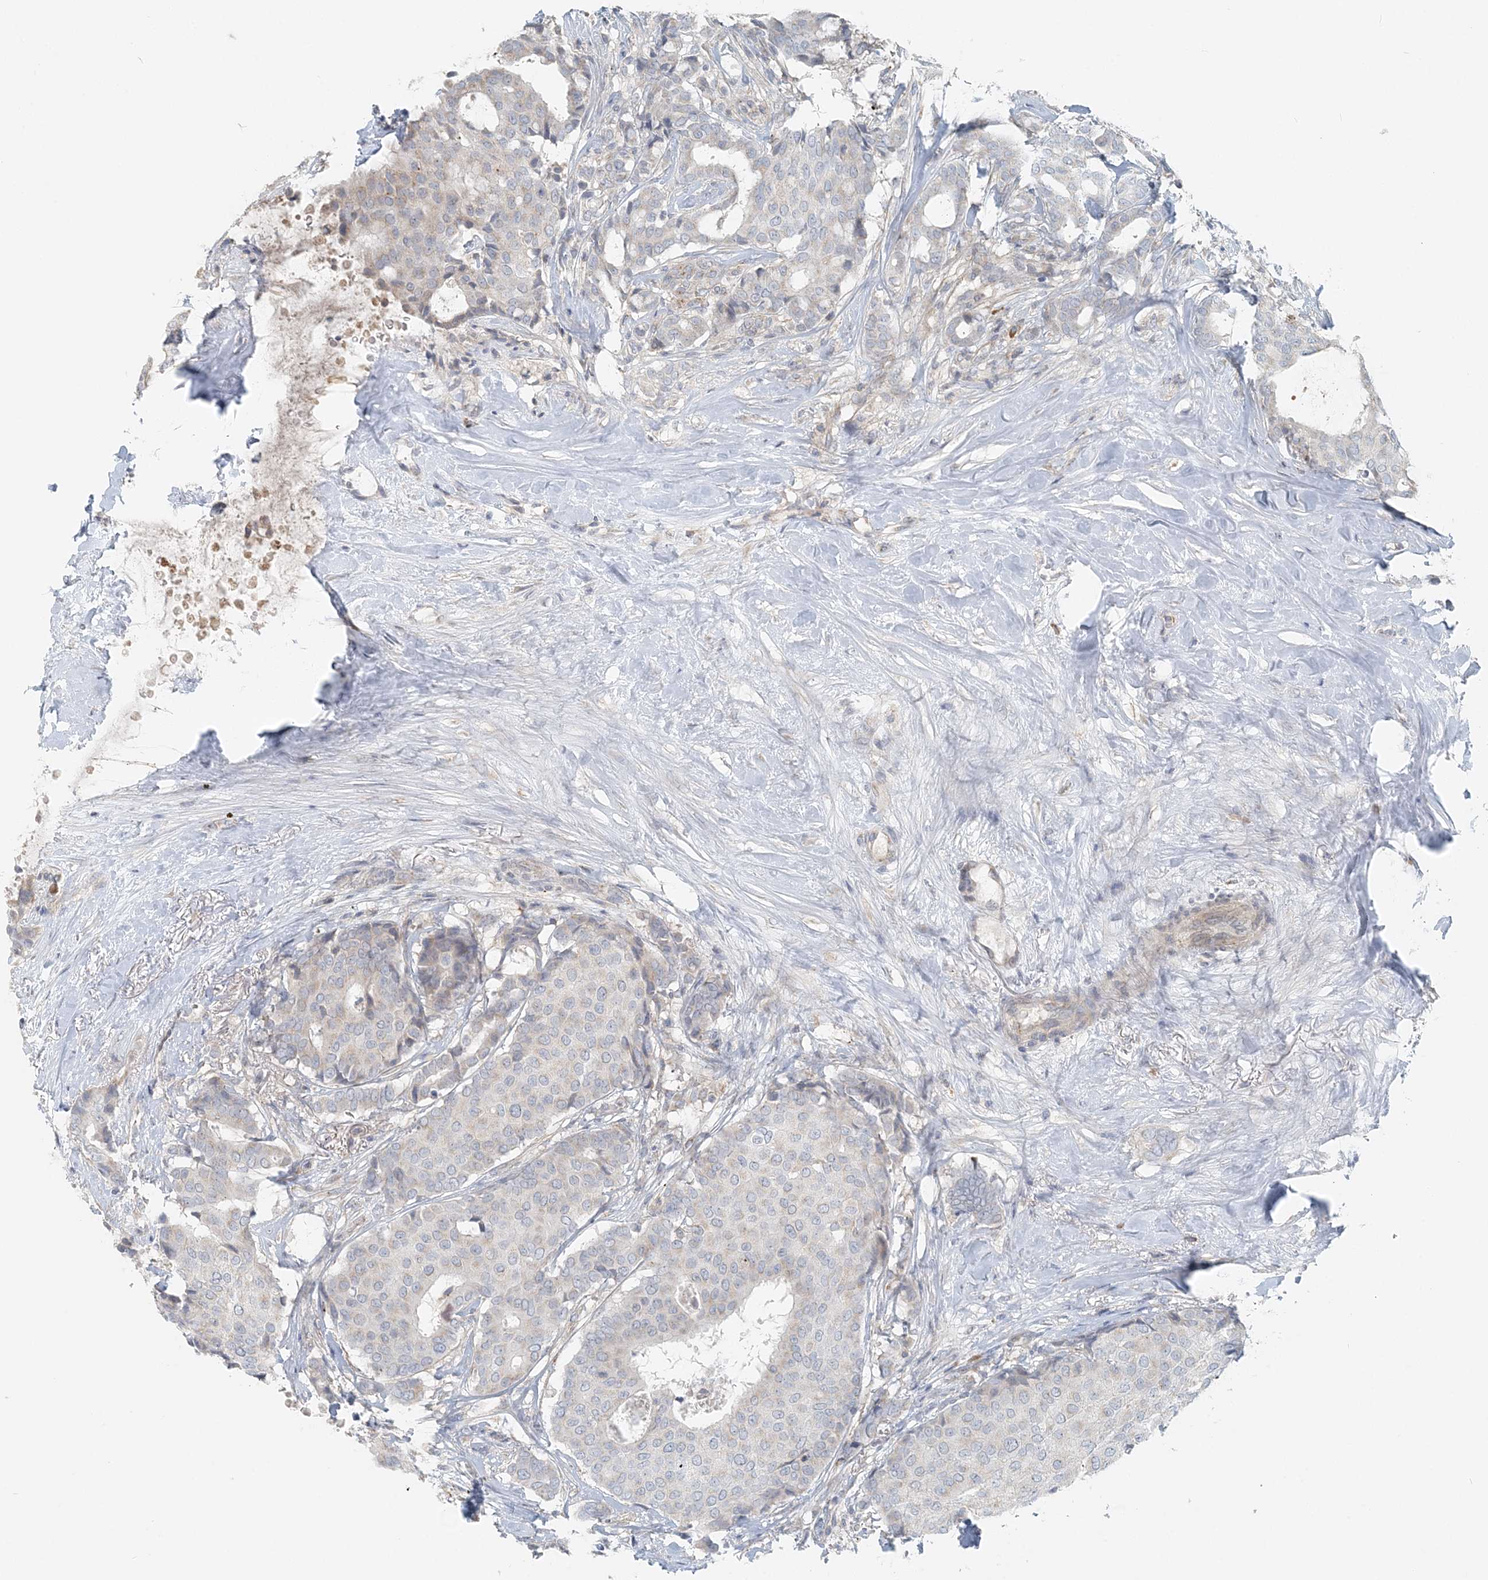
{"staining": {"intensity": "negative", "quantity": "none", "location": "none"}, "tissue": "breast cancer", "cell_type": "Tumor cells", "image_type": "cancer", "snomed": [{"axis": "morphology", "description": "Duct carcinoma"}, {"axis": "topography", "description": "Breast"}], "caption": "A histopathology image of breast cancer (intraductal carcinoma) stained for a protein shows no brown staining in tumor cells.", "gene": "NAA11", "patient": {"sex": "female", "age": 75}}